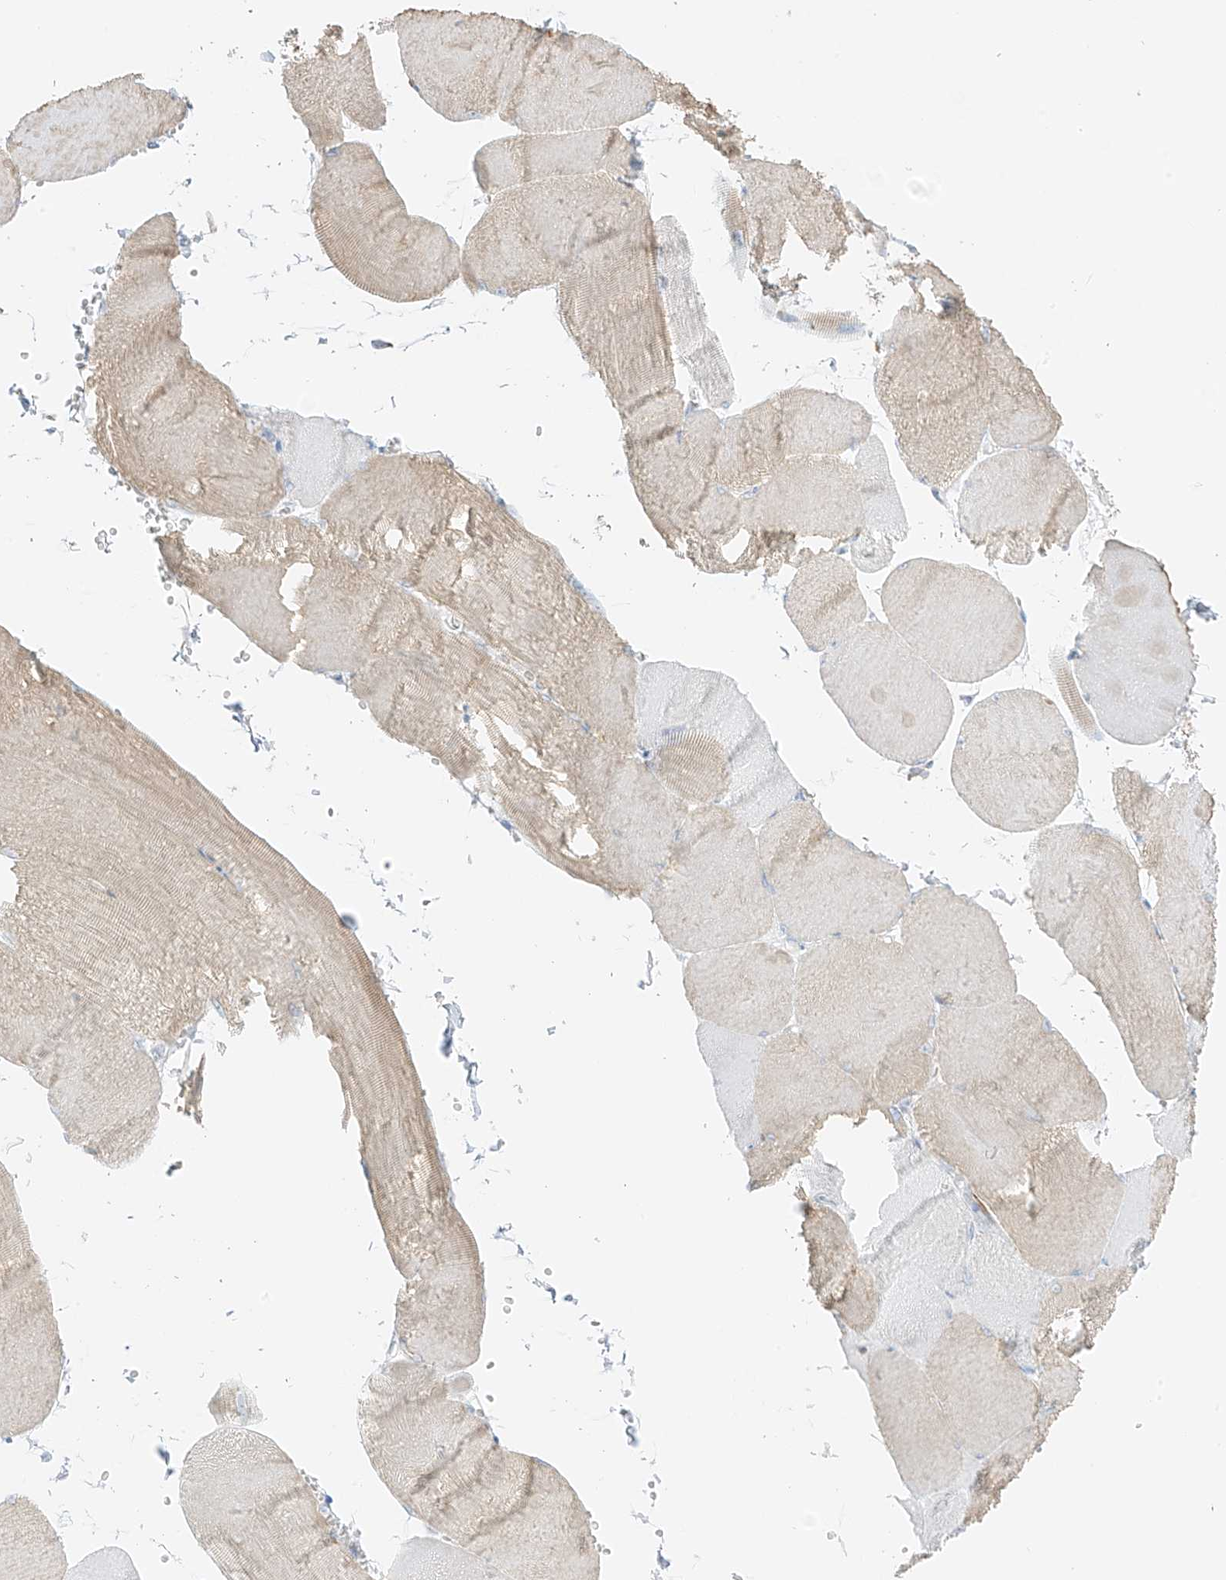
{"staining": {"intensity": "moderate", "quantity": "<25%", "location": "cytoplasmic/membranous"}, "tissue": "skeletal muscle", "cell_type": "Myocytes", "image_type": "normal", "snomed": [{"axis": "morphology", "description": "Normal tissue, NOS"}, {"axis": "morphology", "description": "Basal cell carcinoma"}, {"axis": "topography", "description": "Skeletal muscle"}], "caption": "Human skeletal muscle stained for a protein (brown) demonstrates moderate cytoplasmic/membranous positive positivity in about <25% of myocytes.", "gene": "LRRC59", "patient": {"sex": "female", "age": 64}}